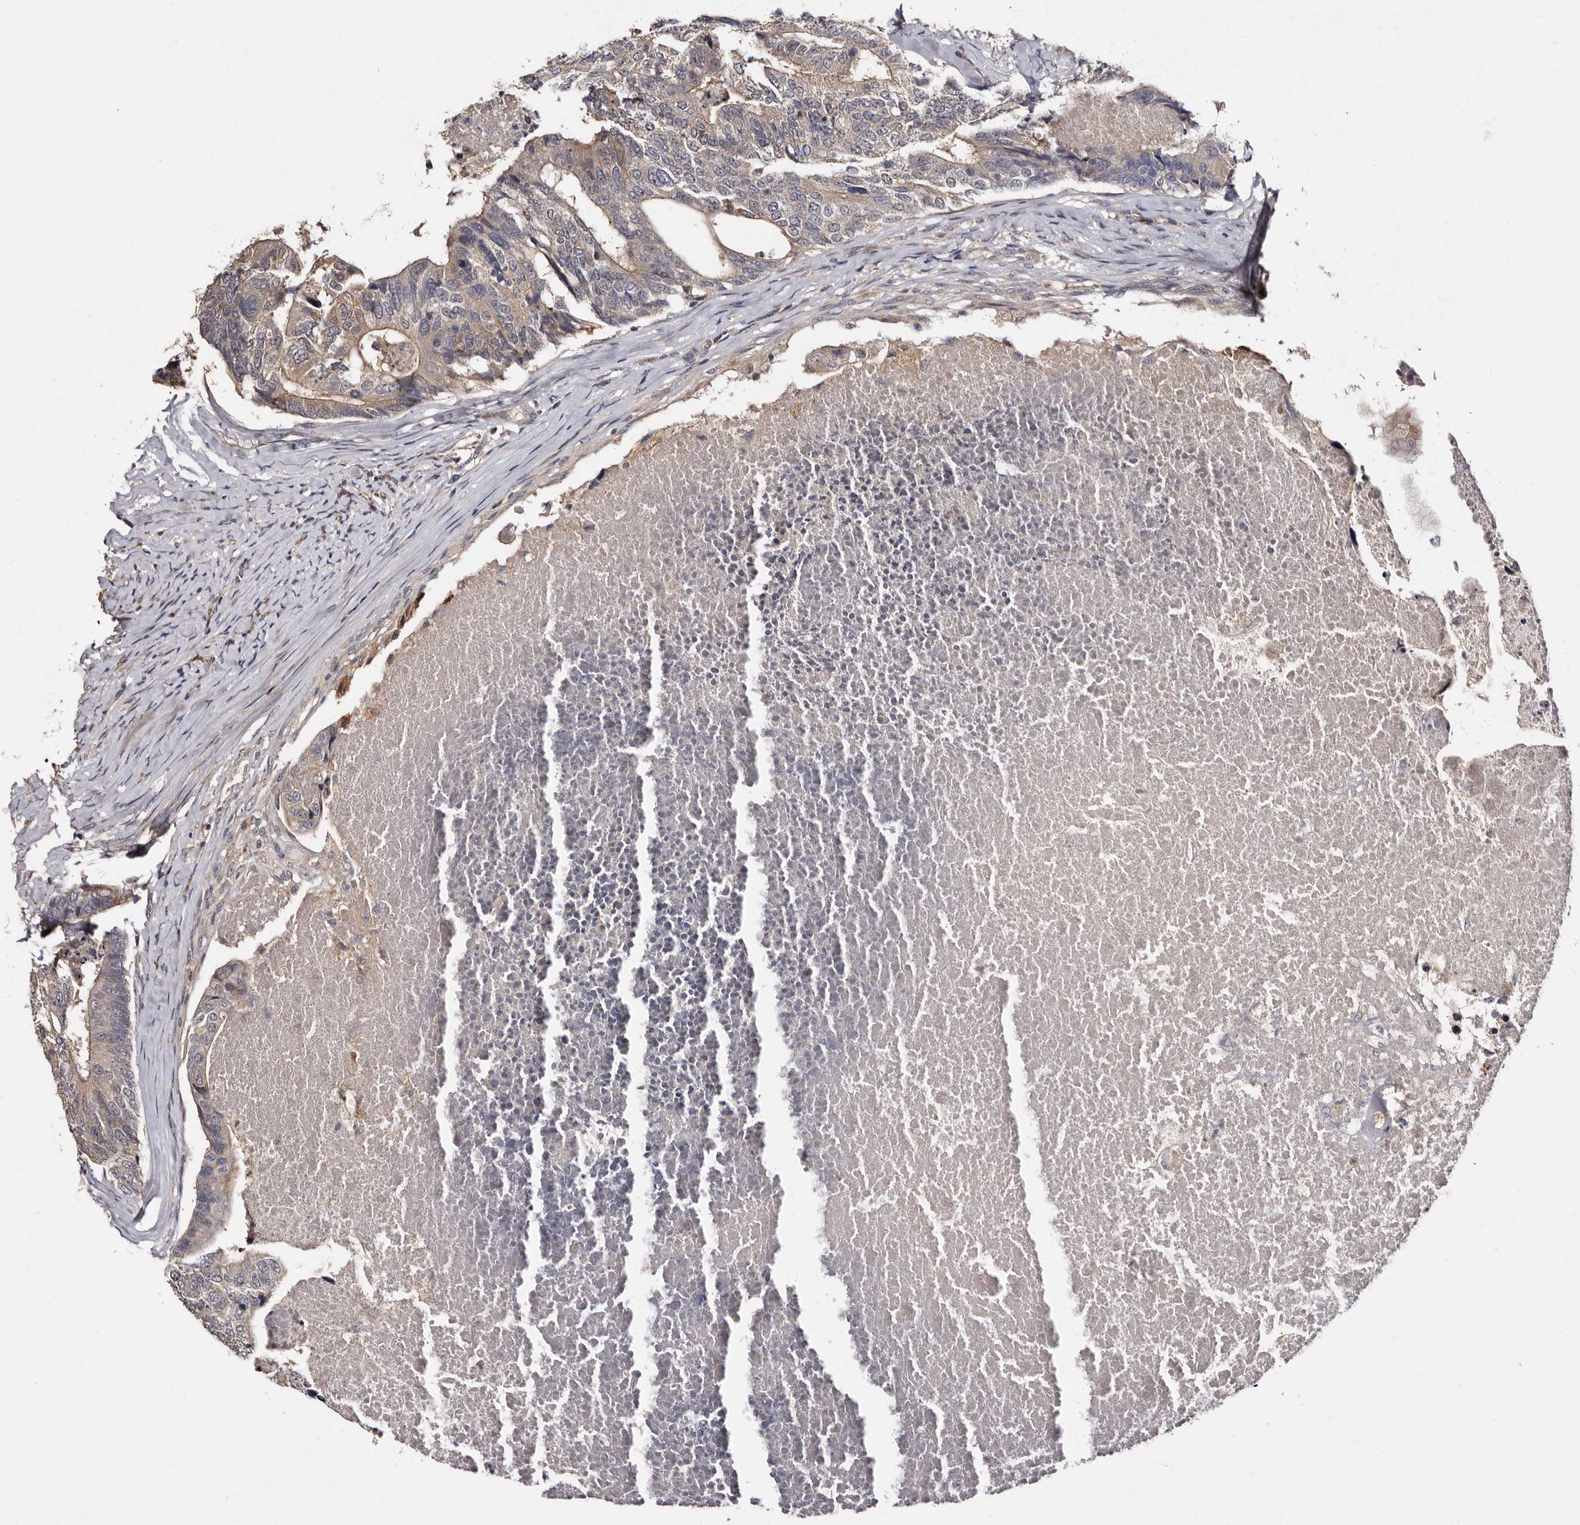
{"staining": {"intensity": "weak", "quantity": "25%-75%", "location": "cytoplasmic/membranous"}, "tissue": "colorectal cancer", "cell_type": "Tumor cells", "image_type": "cancer", "snomed": [{"axis": "morphology", "description": "Adenocarcinoma, NOS"}, {"axis": "topography", "description": "Colon"}], "caption": "Tumor cells reveal low levels of weak cytoplasmic/membranous positivity in approximately 25%-75% of cells in colorectal adenocarcinoma.", "gene": "DNPH1", "patient": {"sex": "female", "age": 67}}